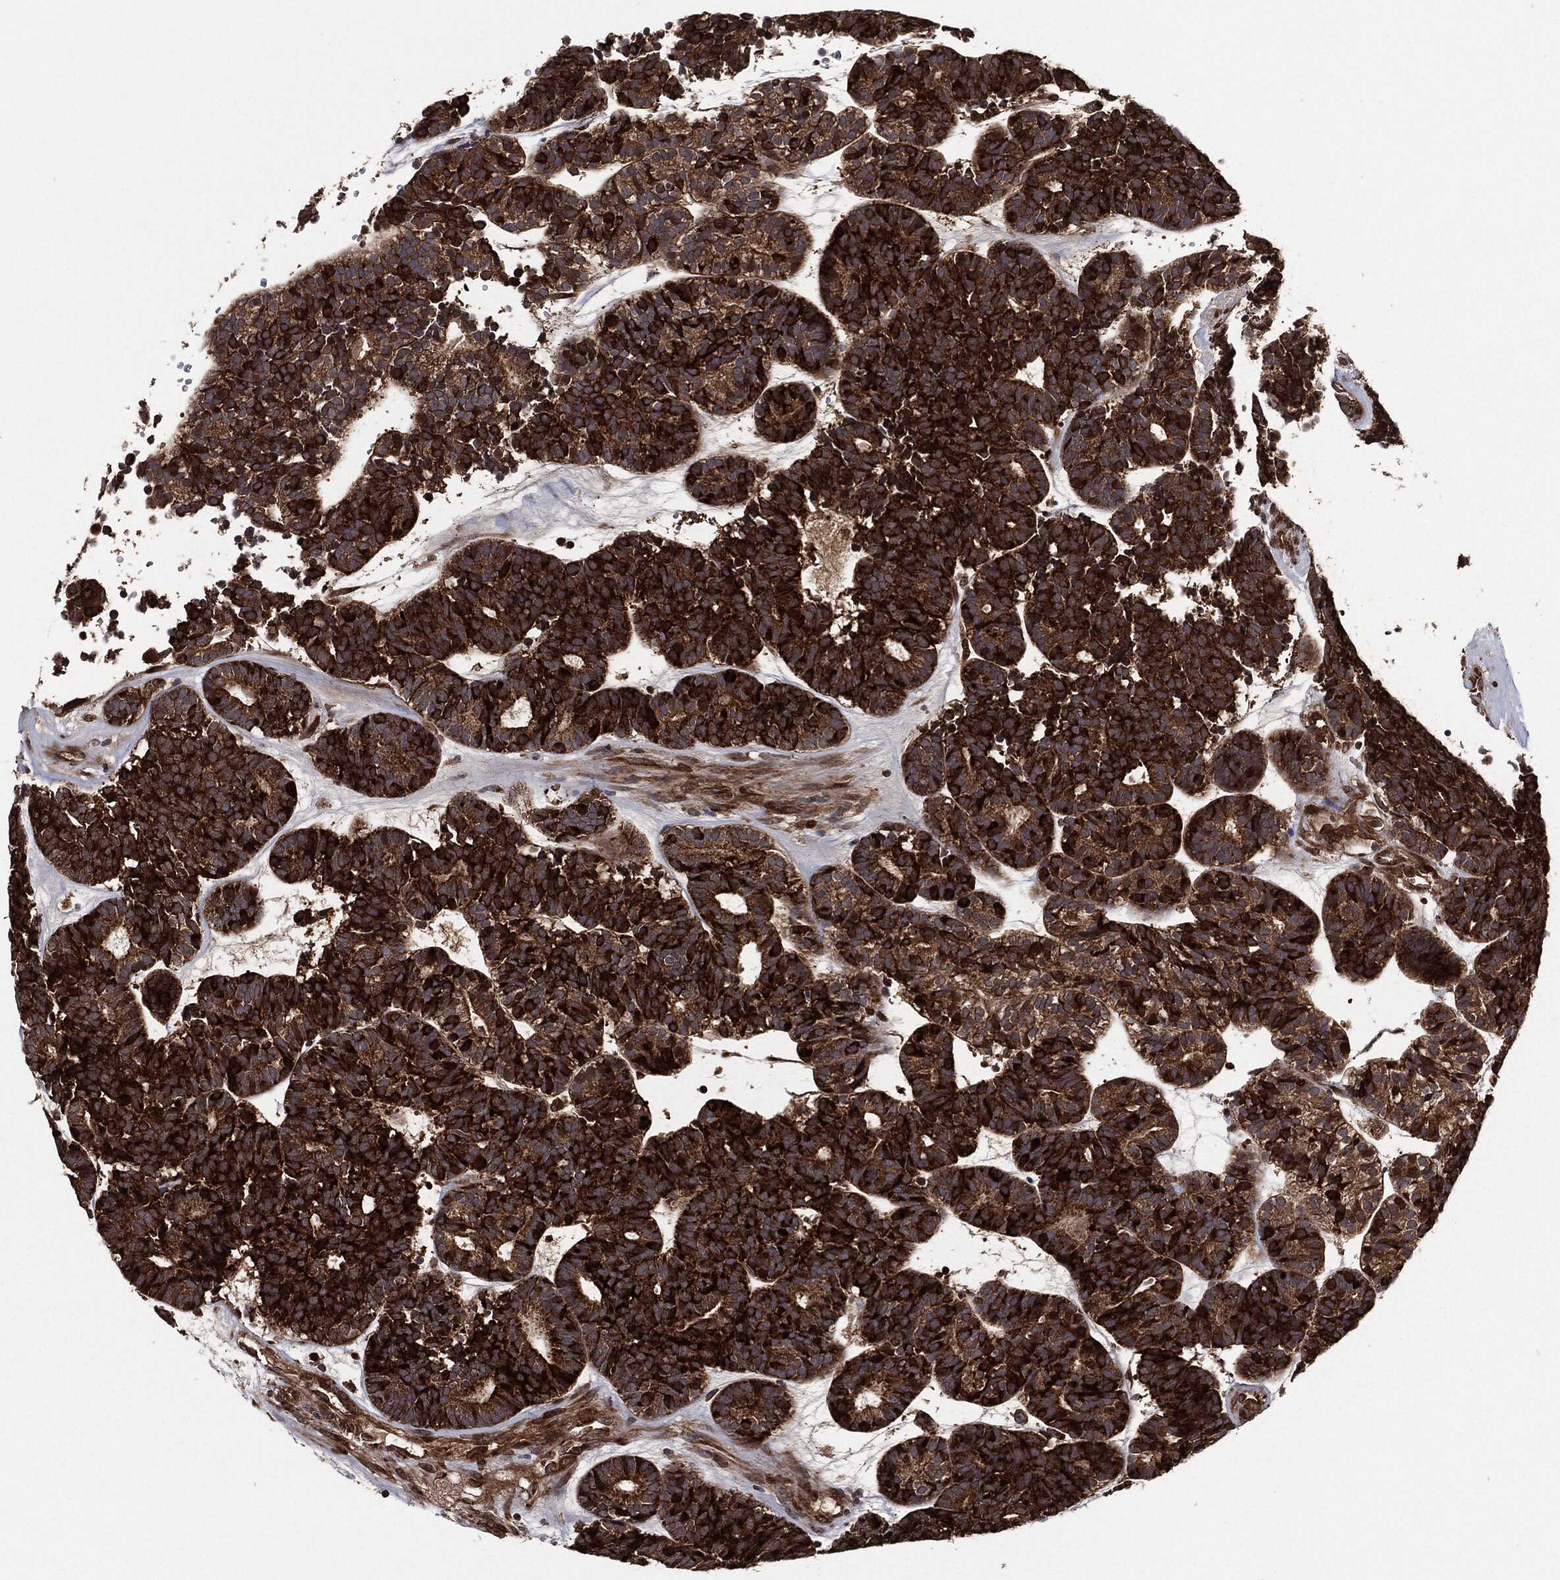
{"staining": {"intensity": "strong", "quantity": ">75%", "location": "cytoplasmic/membranous"}, "tissue": "head and neck cancer", "cell_type": "Tumor cells", "image_type": "cancer", "snomed": [{"axis": "morphology", "description": "Adenocarcinoma, NOS"}, {"axis": "topography", "description": "Head-Neck"}], "caption": "Immunohistochemical staining of head and neck cancer (adenocarcinoma) displays high levels of strong cytoplasmic/membranous protein expression in about >75% of tumor cells. Nuclei are stained in blue.", "gene": "BCAR1", "patient": {"sex": "female", "age": 81}}